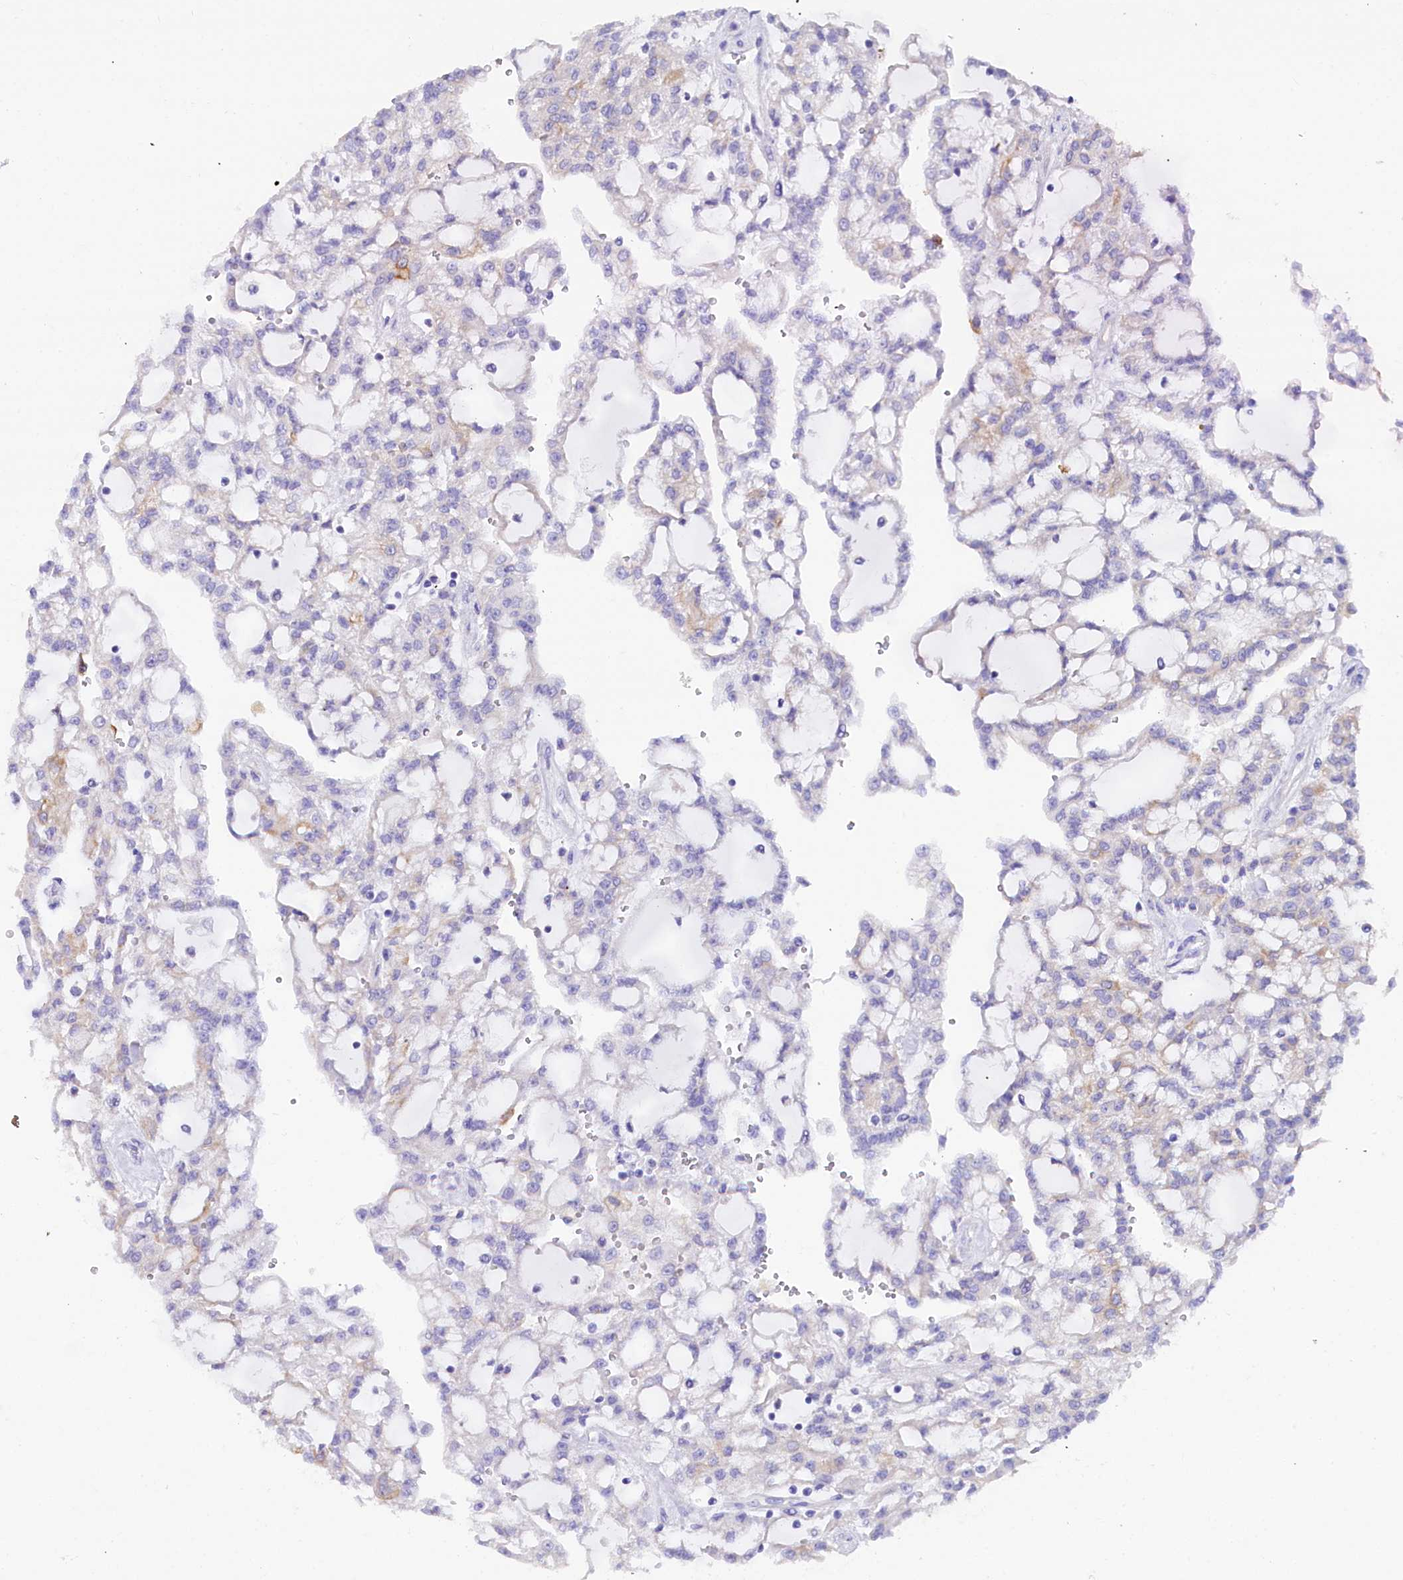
{"staining": {"intensity": "moderate", "quantity": "<25%", "location": "cytoplasmic/membranous"}, "tissue": "renal cancer", "cell_type": "Tumor cells", "image_type": "cancer", "snomed": [{"axis": "morphology", "description": "Adenocarcinoma, NOS"}, {"axis": "topography", "description": "Kidney"}], "caption": "A histopathology image of adenocarcinoma (renal) stained for a protein reveals moderate cytoplasmic/membranous brown staining in tumor cells.", "gene": "FAAP20", "patient": {"sex": "male", "age": 63}}